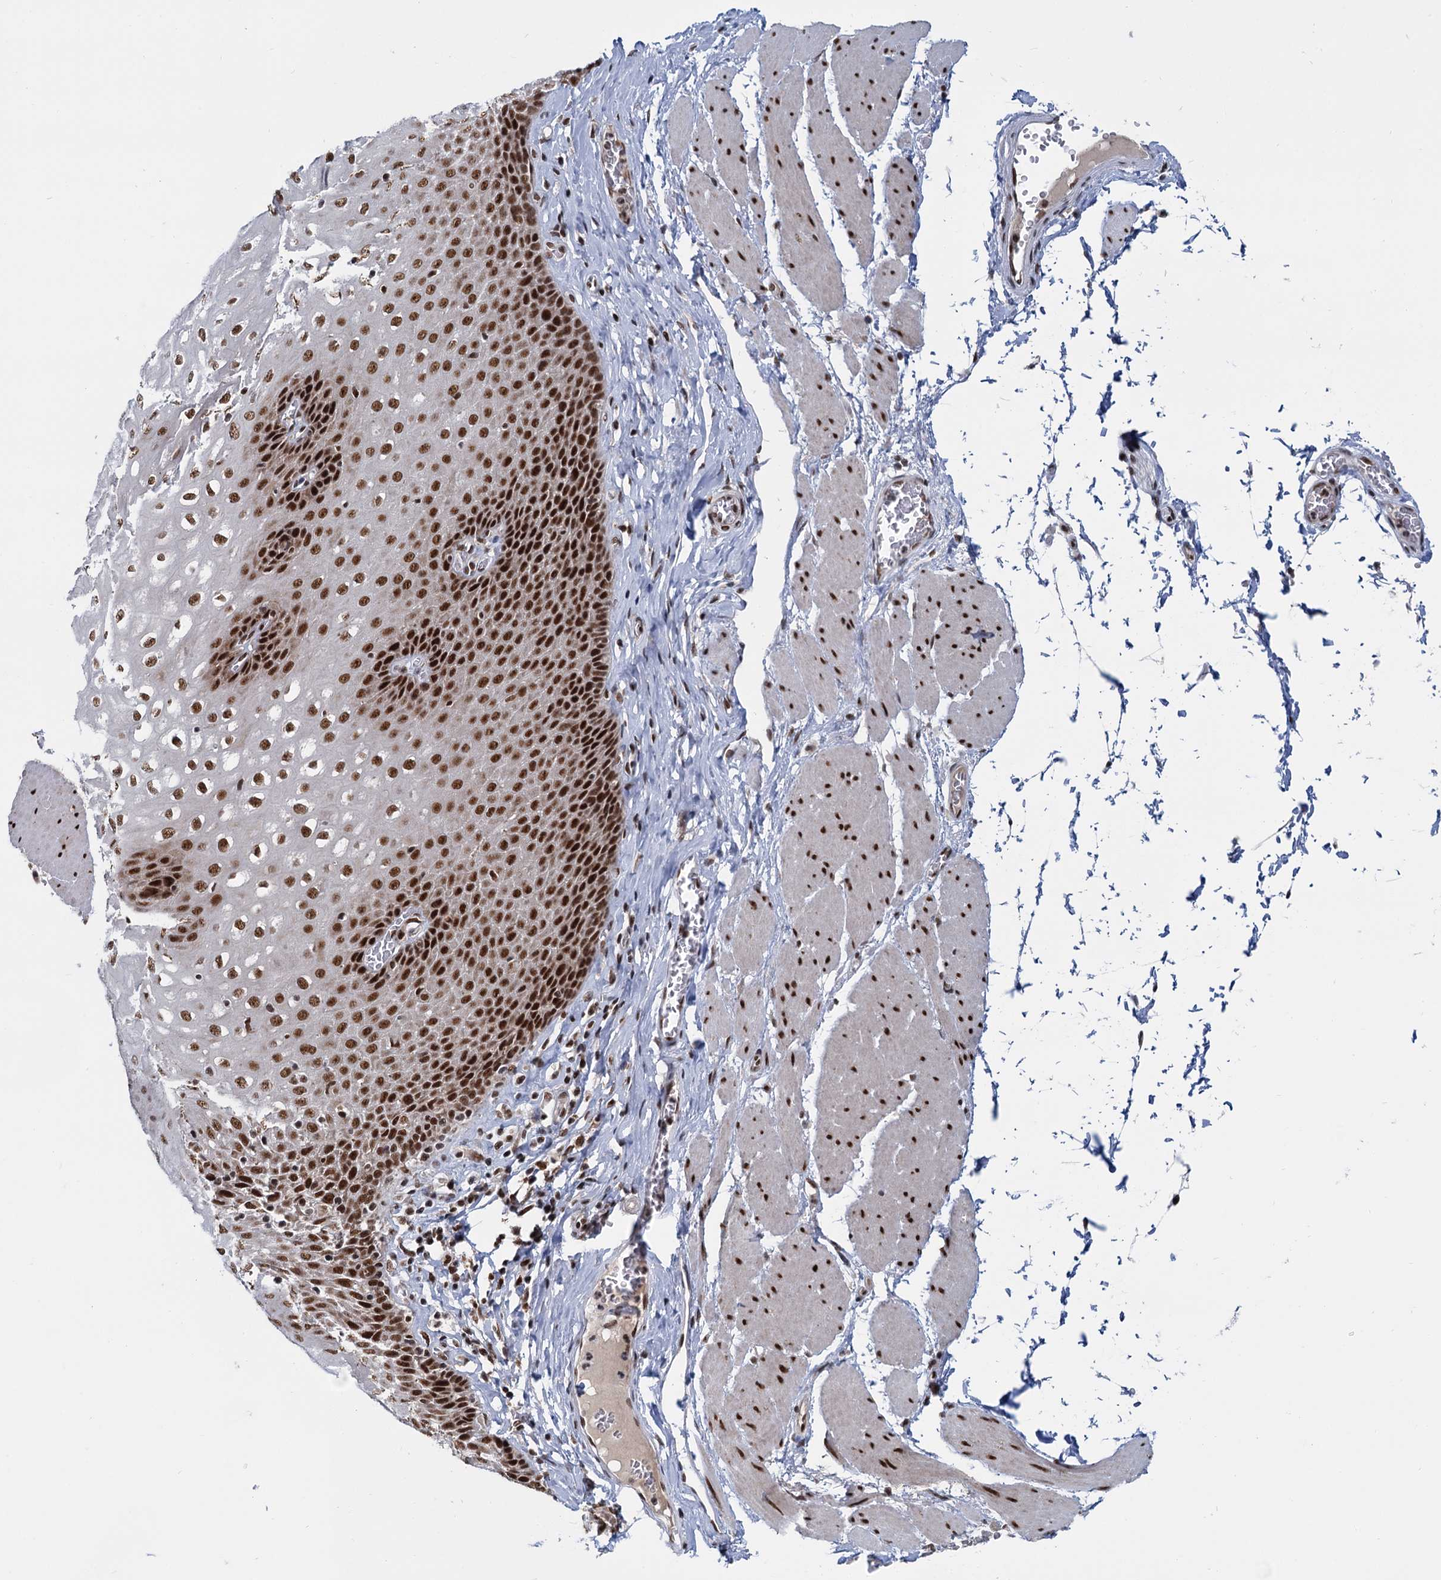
{"staining": {"intensity": "strong", "quantity": ">75%", "location": "nuclear"}, "tissue": "esophagus", "cell_type": "Squamous epithelial cells", "image_type": "normal", "snomed": [{"axis": "morphology", "description": "Normal tissue, NOS"}, {"axis": "topography", "description": "Esophagus"}], "caption": "The immunohistochemical stain labels strong nuclear expression in squamous epithelial cells of unremarkable esophagus.", "gene": "WBP4", "patient": {"sex": "male", "age": 60}}